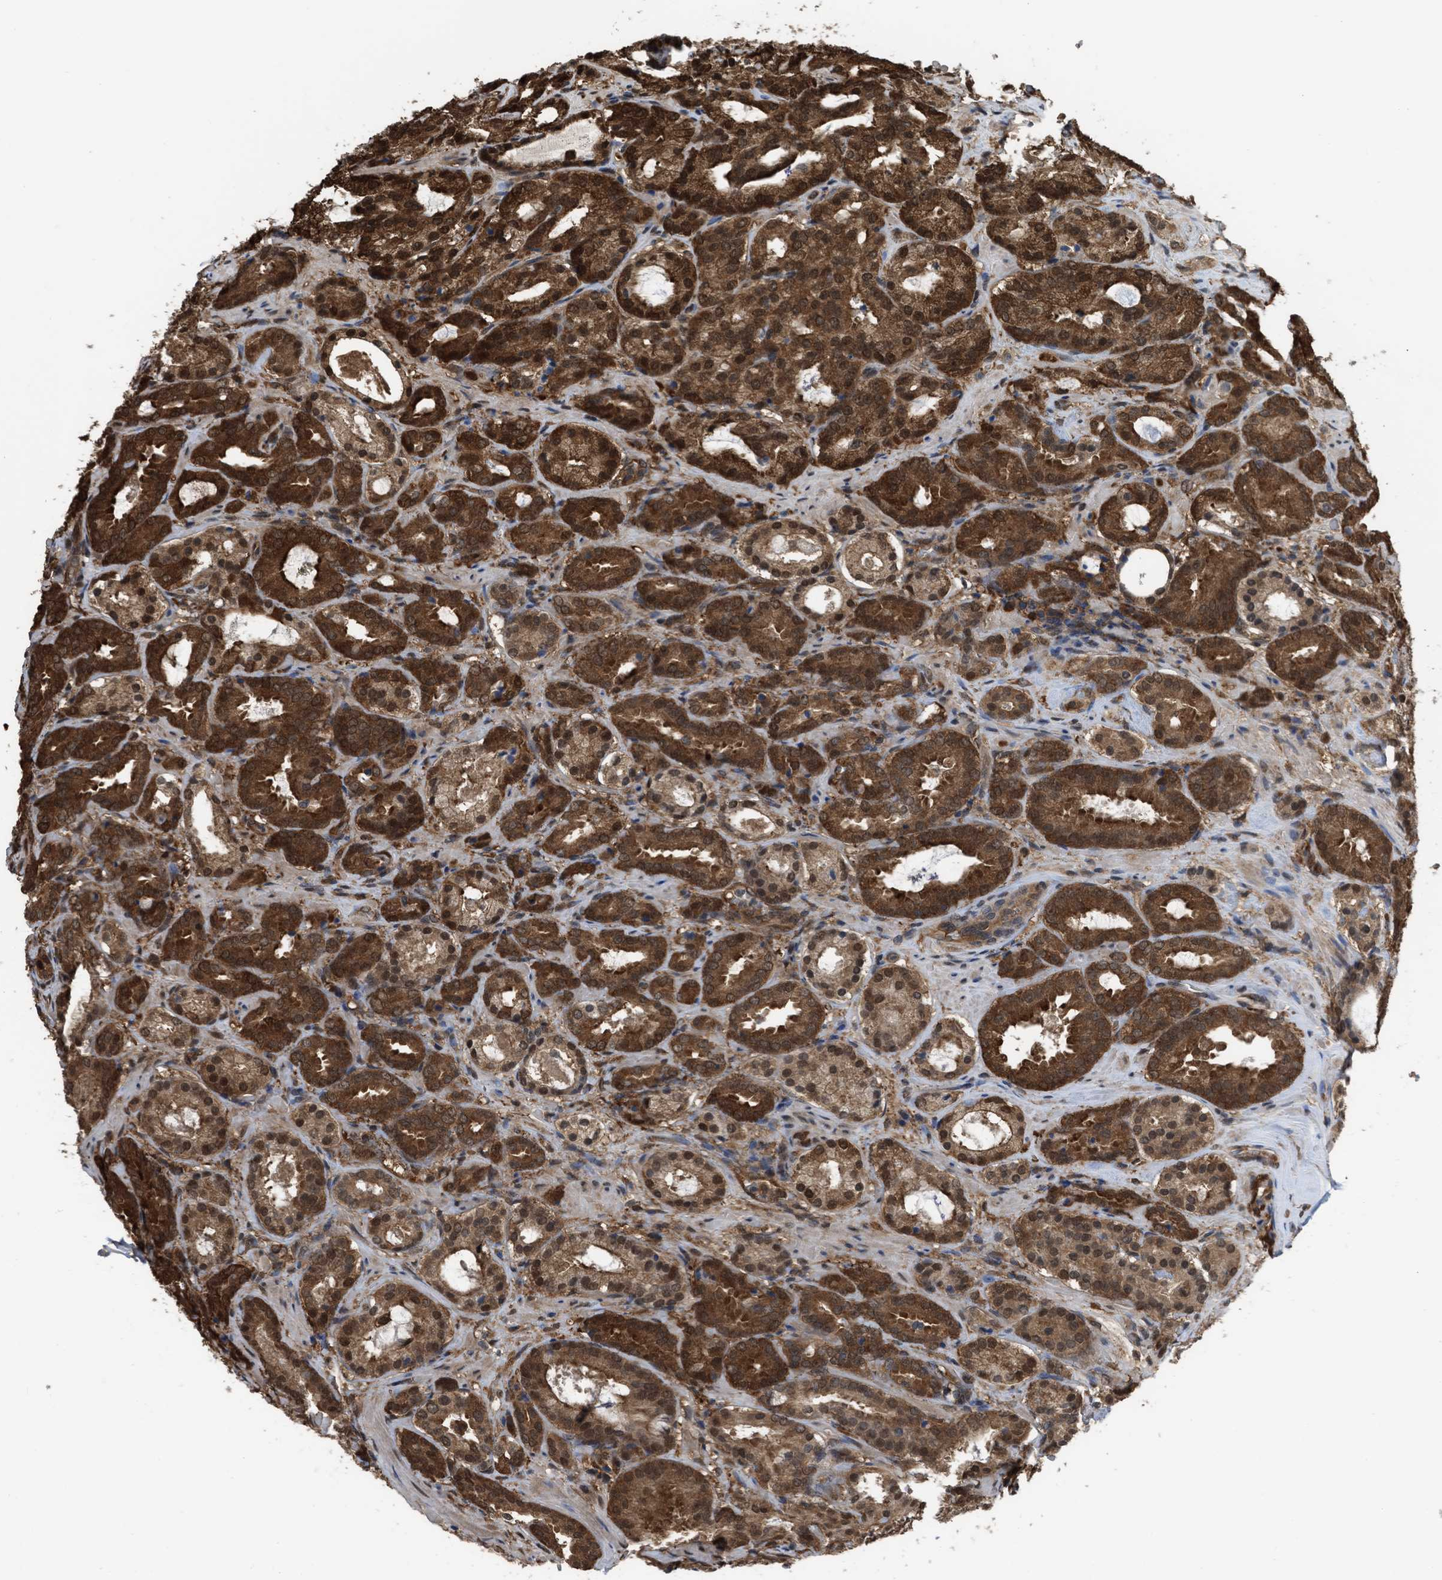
{"staining": {"intensity": "strong", "quantity": ">75%", "location": "cytoplasmic/membranous,nuclear"}, "tissue": "prostate cancer", "cell_type": "Tumor cells", "image_type": "cancer", "snomed": [{"axis": "morphology", "description": "Adenocarcinoma, Low grade"}, {"axis": "topography", "description": "Prostate"}], "caption": "This image exhibits prostate cancer stained with immunohistochemistry to label a protein in brown. The cytoplasmic/membranous and nuclear of tumor cells show strong positivity for the protein. Nuclei are counter-stained blue.", "gene": "YWHAG", "patient": {"sex": "male", "age": 69}}